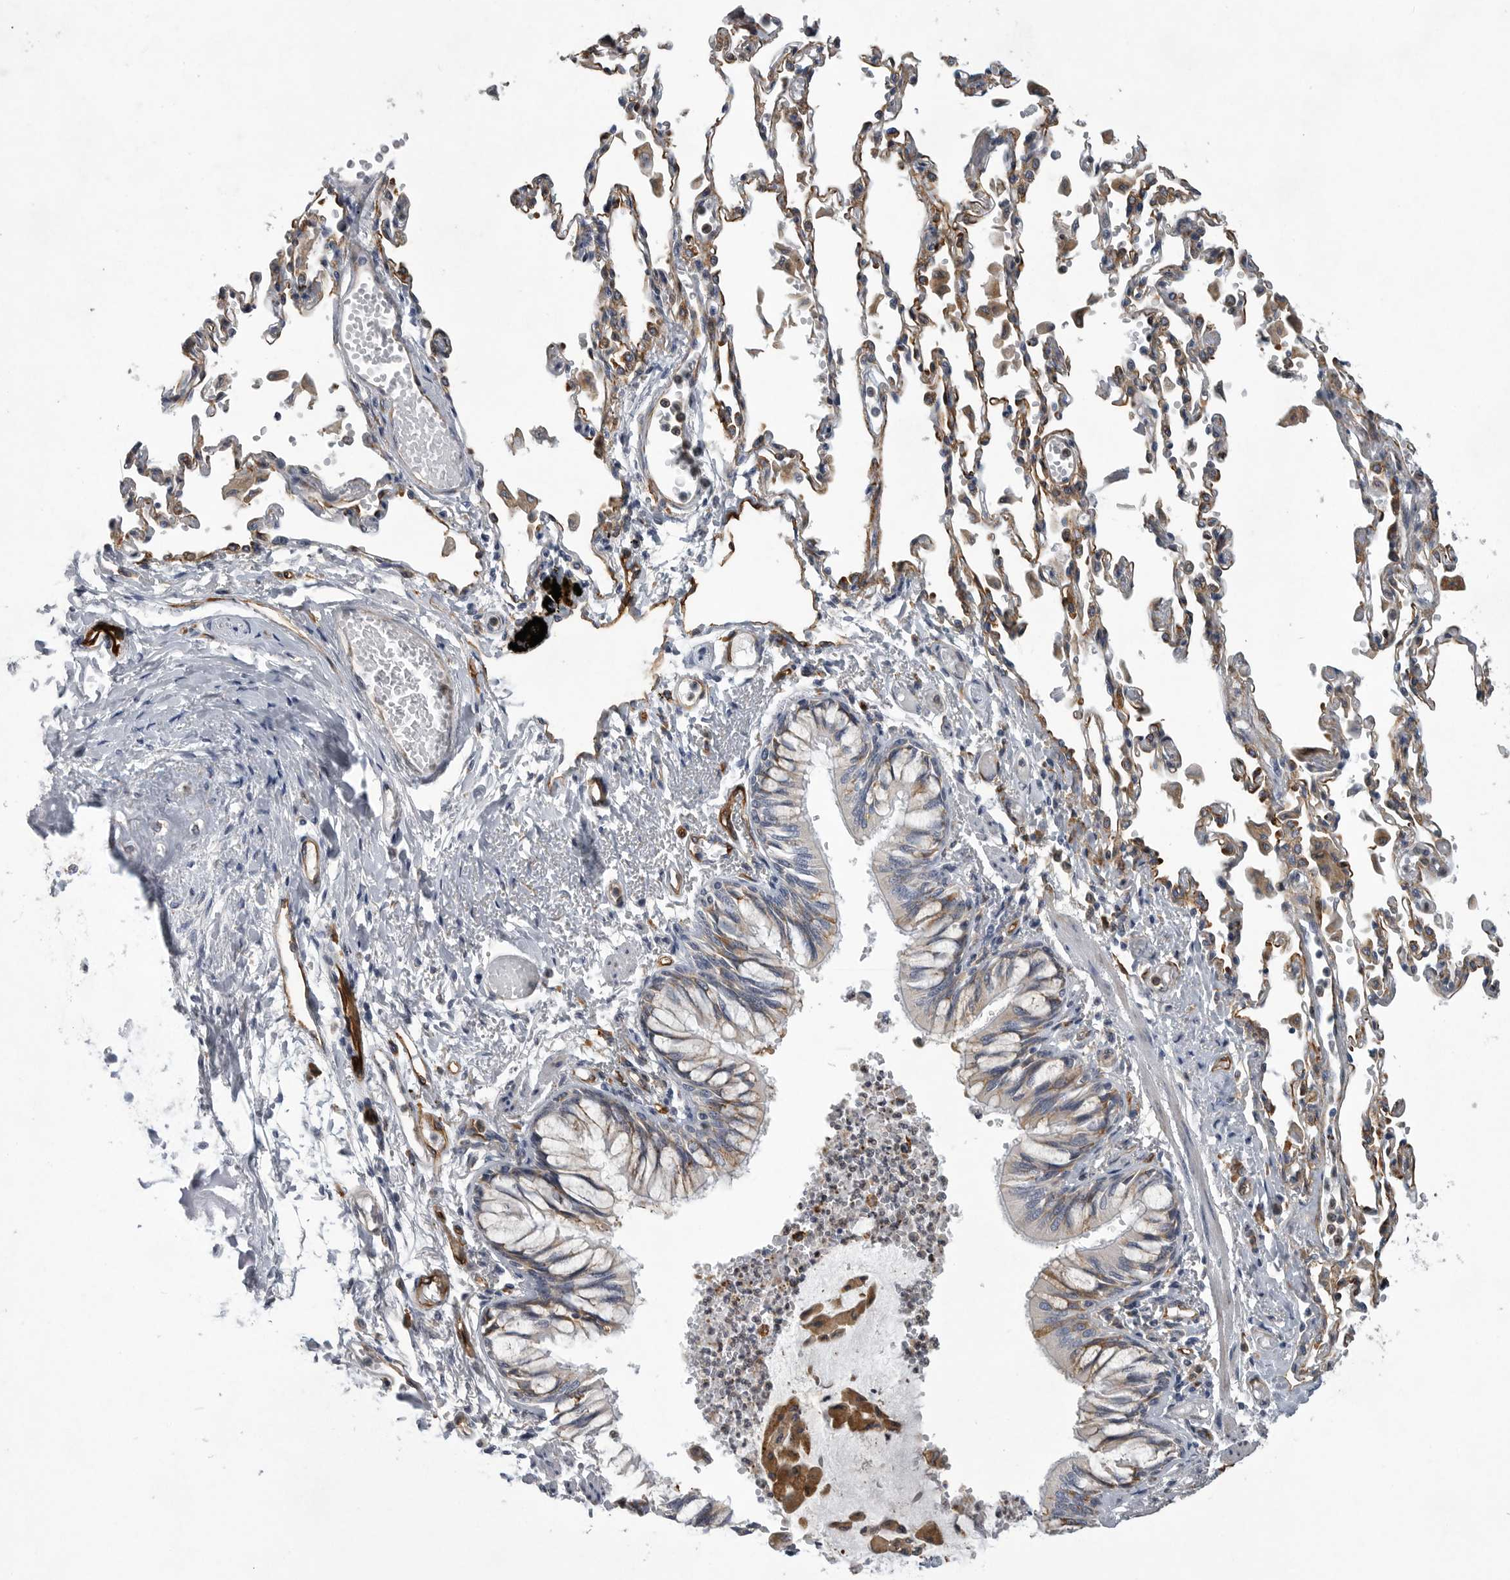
{"staining": {"intensity": "moderate", "quantity": "25%-75%", "location": "cytoplasmic/membranous"}, "tissue": "bronchus", "cell_type": "Respiratory epithelial cells", "image_type": "normal", "snomed": [{"axis": "morphology", "description": "Normal tissue, NOS"}, {"axis": "topography", "description": "Cartilage tissue"}, {"axis": "topography", "description": "Bronchus"}, {"axis": "topography", "description": "Lung"}], "caption": "Immunohistochemistry micrograph of normal human bronchus stained for a protein (brown), which exhibits medium levels of moderate cytoplasmic/membranous positivity in about 25%-75% of respiratory epithelial cells.", "gene": "MINPP1", "patient": {"sex": "female", "age": 49}}